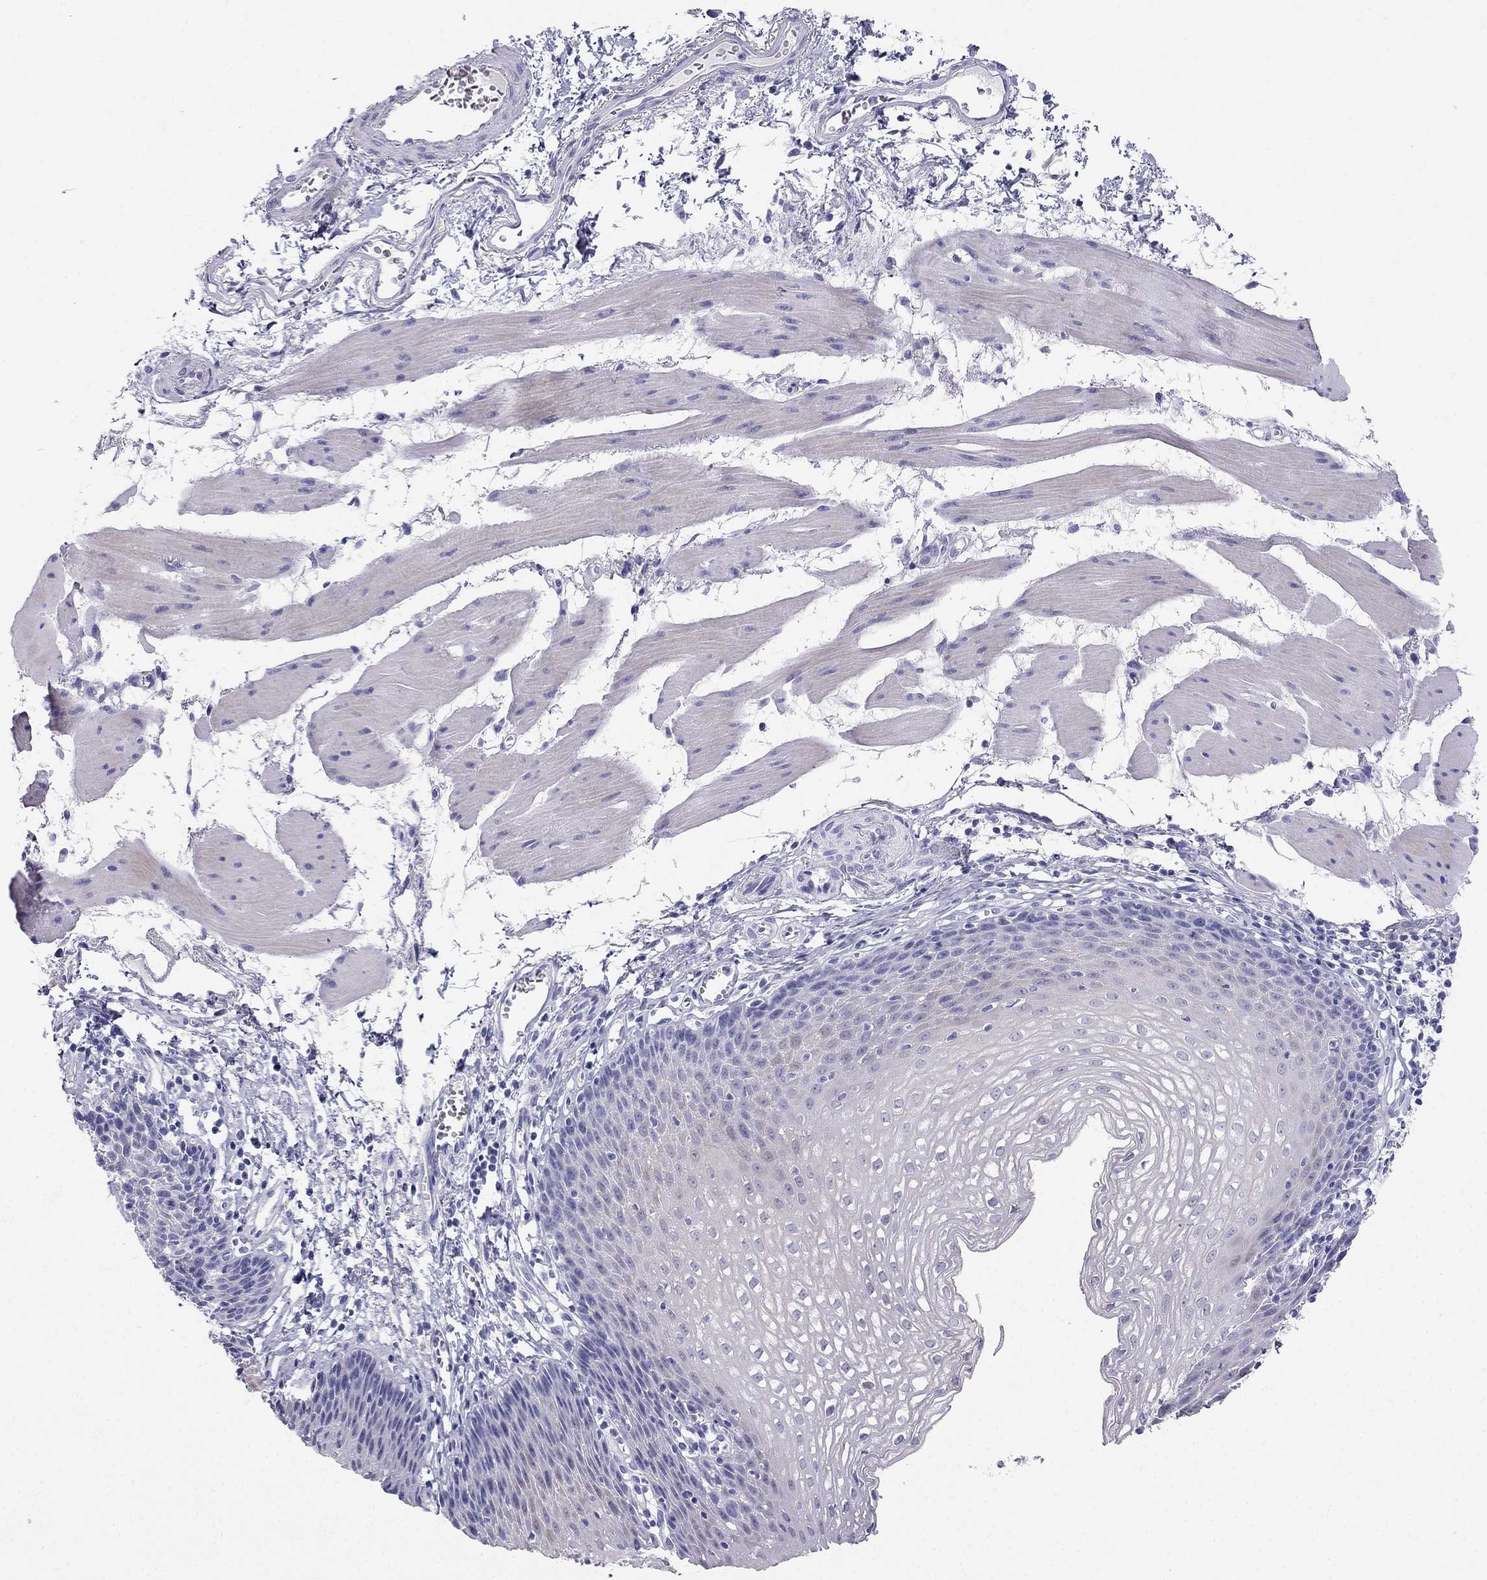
{"staining": {"intensity": "weak", "quantity": "<25%", "location": "cytoplasmic/membranous"}, "tissue": "esophagus", "cell_type": "Squamous epithelial cells", "image_type": "normal", "snomed": [{"axis": "morphology", "description": "Normal tissue, NOS"}, {"axis": "topography", "description": "Esophagus"}], "caption": "Human esophagus stained for a protein using immunohistochemistry demonstrates no staining in squamous epithelial cells.", "gene": "RFLNA", "patient": {"sex": "female", "age": 64}}